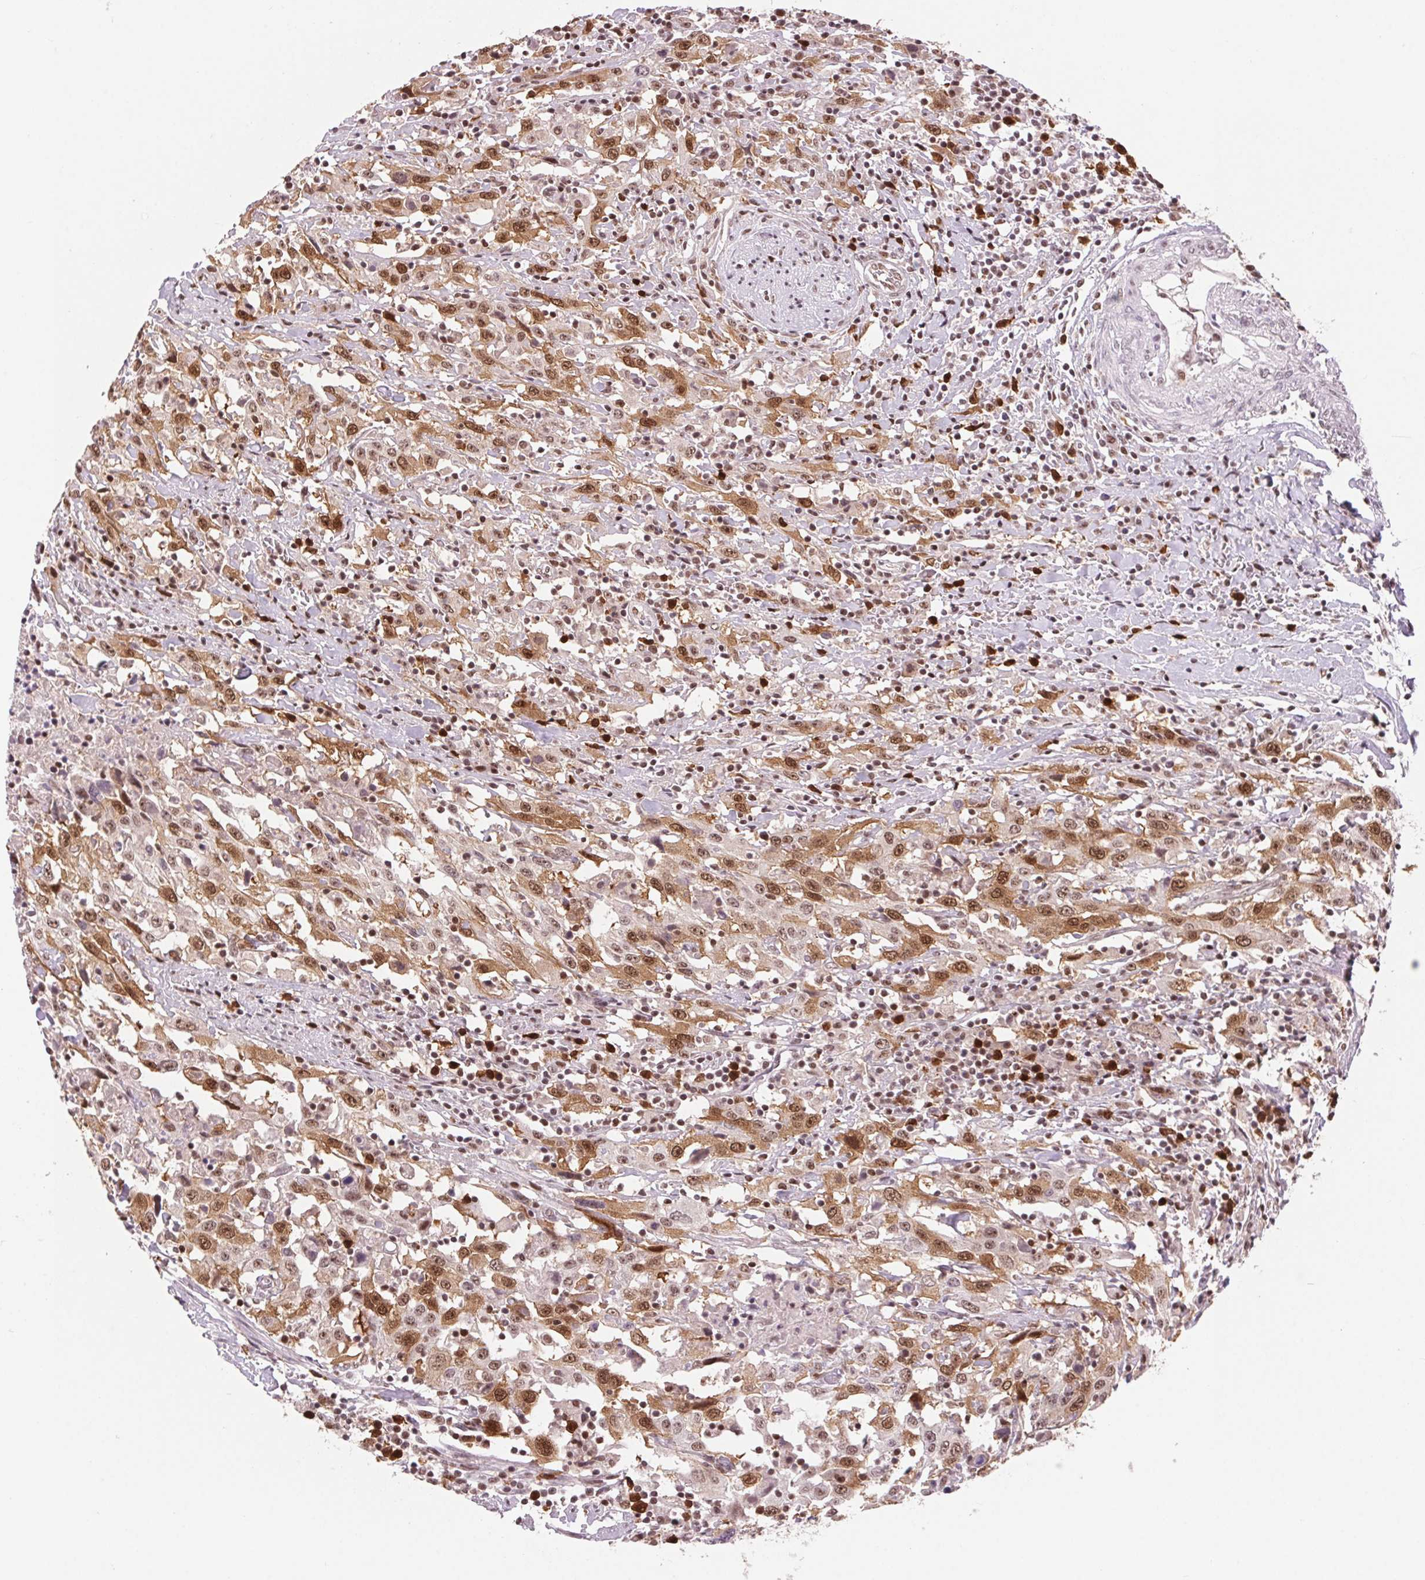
{"staining": {"intensity": "moderate", "quantity": ">75%", "location": "cytoplasmic/membranous,nuclear"}, "tissue": "urothelial cancer", "cell_type": "Tumor cells", "image_type": "cancer", "snomed": [{"axis": "morphology", "description": "Urothelial carcinoma, High grade"}, {"axis": "topography", "description": "Urinary bladder"}], "caption": "A brown stain shows moderate cytoplasmic/membranous and nuclear positivity of a protein in high-grade urothelial carcinoma tumor cells.", "gene": "CD2BP2", "patient": {"sex": "male", "age": 61}}